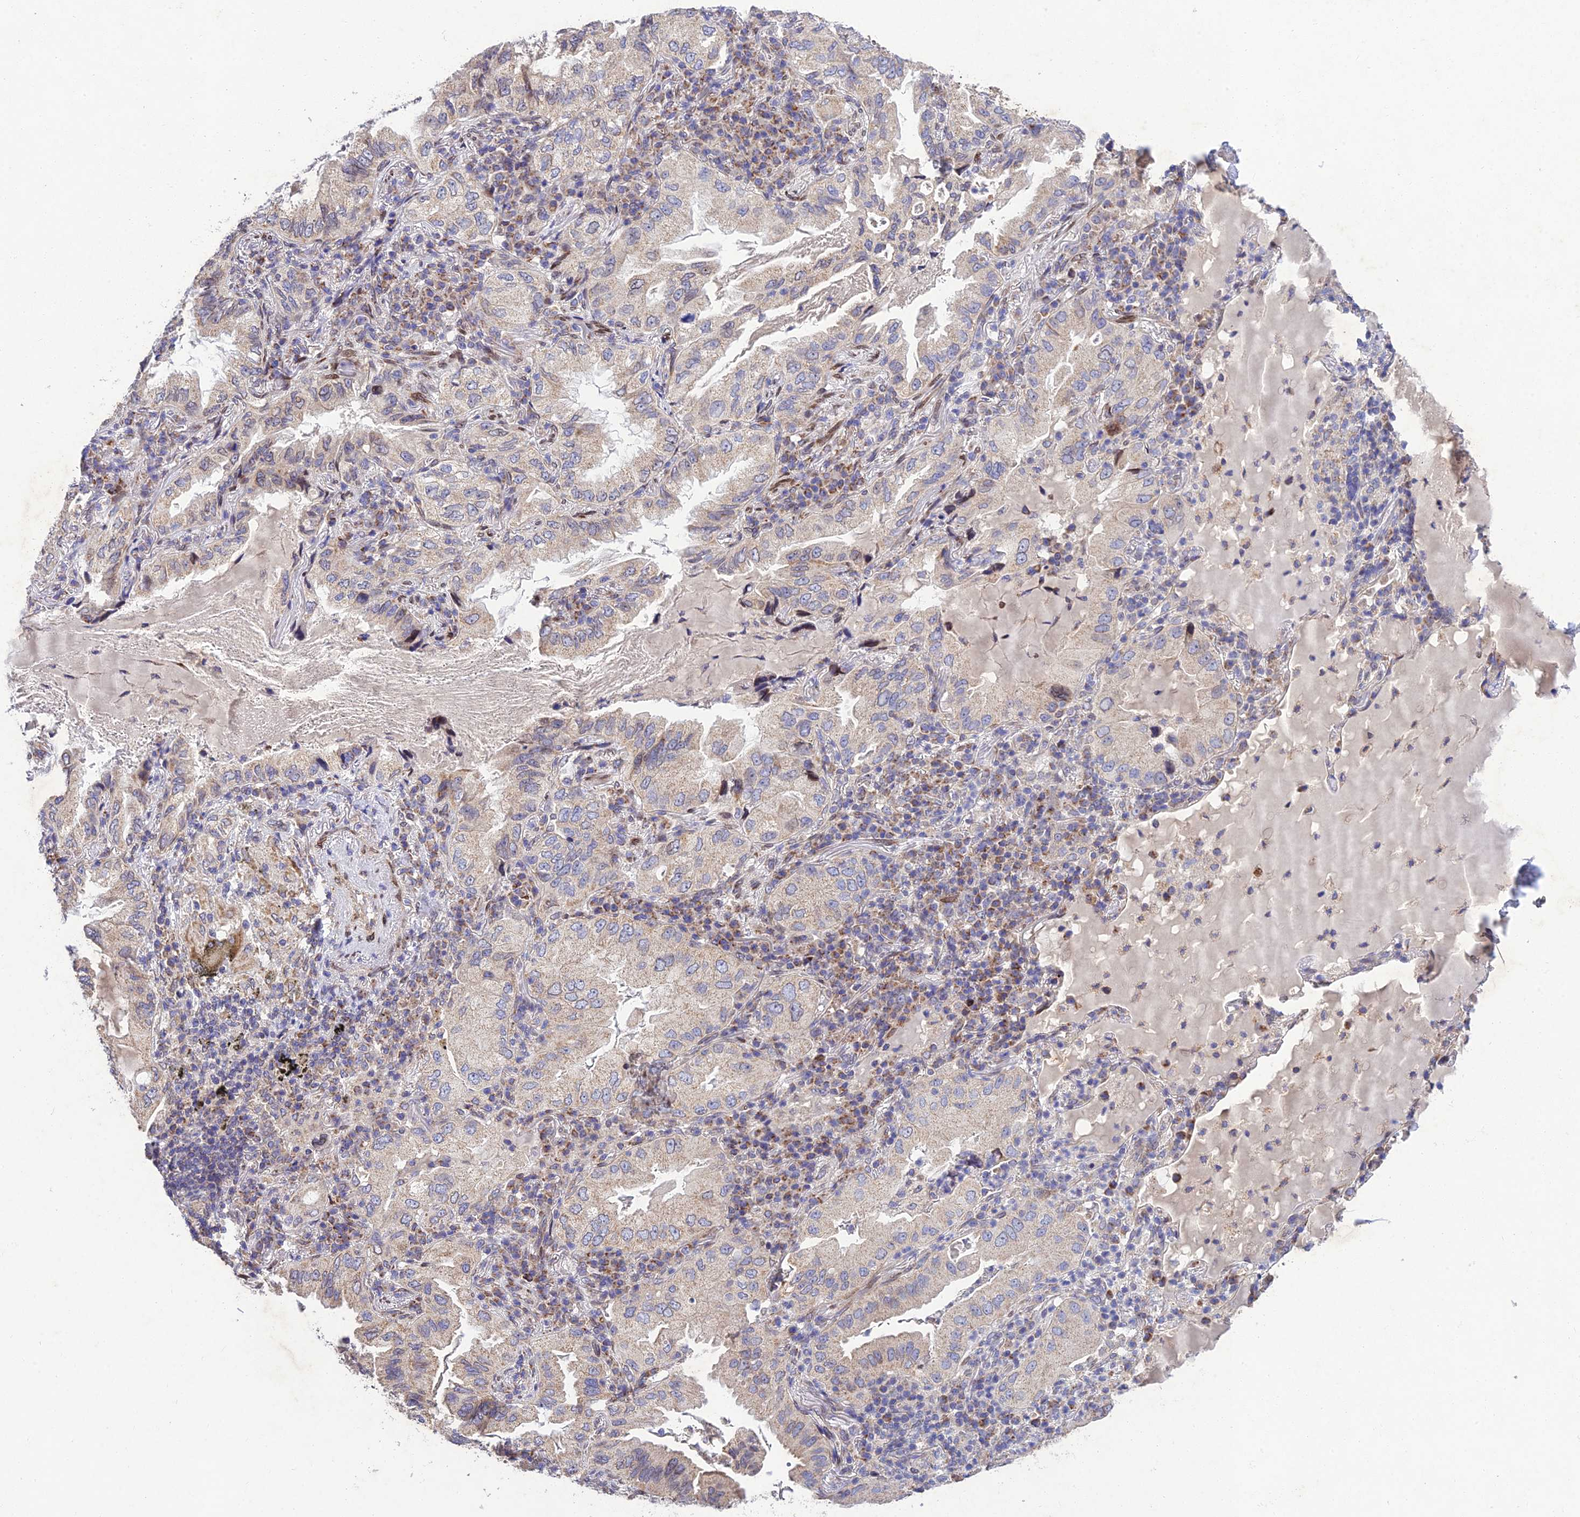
{"staining": {"intensity": "weak", "quantity": "<25%", "location": "cytoplasmic/membranous"}, "tissue": "lung cancer", "cell_type": "Tumor cells", "image_type": "cancer", "snomed": [{"axis": "morphology", "description": "Adenocarcinoma, NOS"}, {"axis": "topography", "description": "Lung"}], "caption": "Human lung cancer stained for a protein using immunohistochemistry (IHC) demonstrates no staining in tumor cells.", "gene": "MGAT2", "patient": {"sex": "female", "age": 69}}